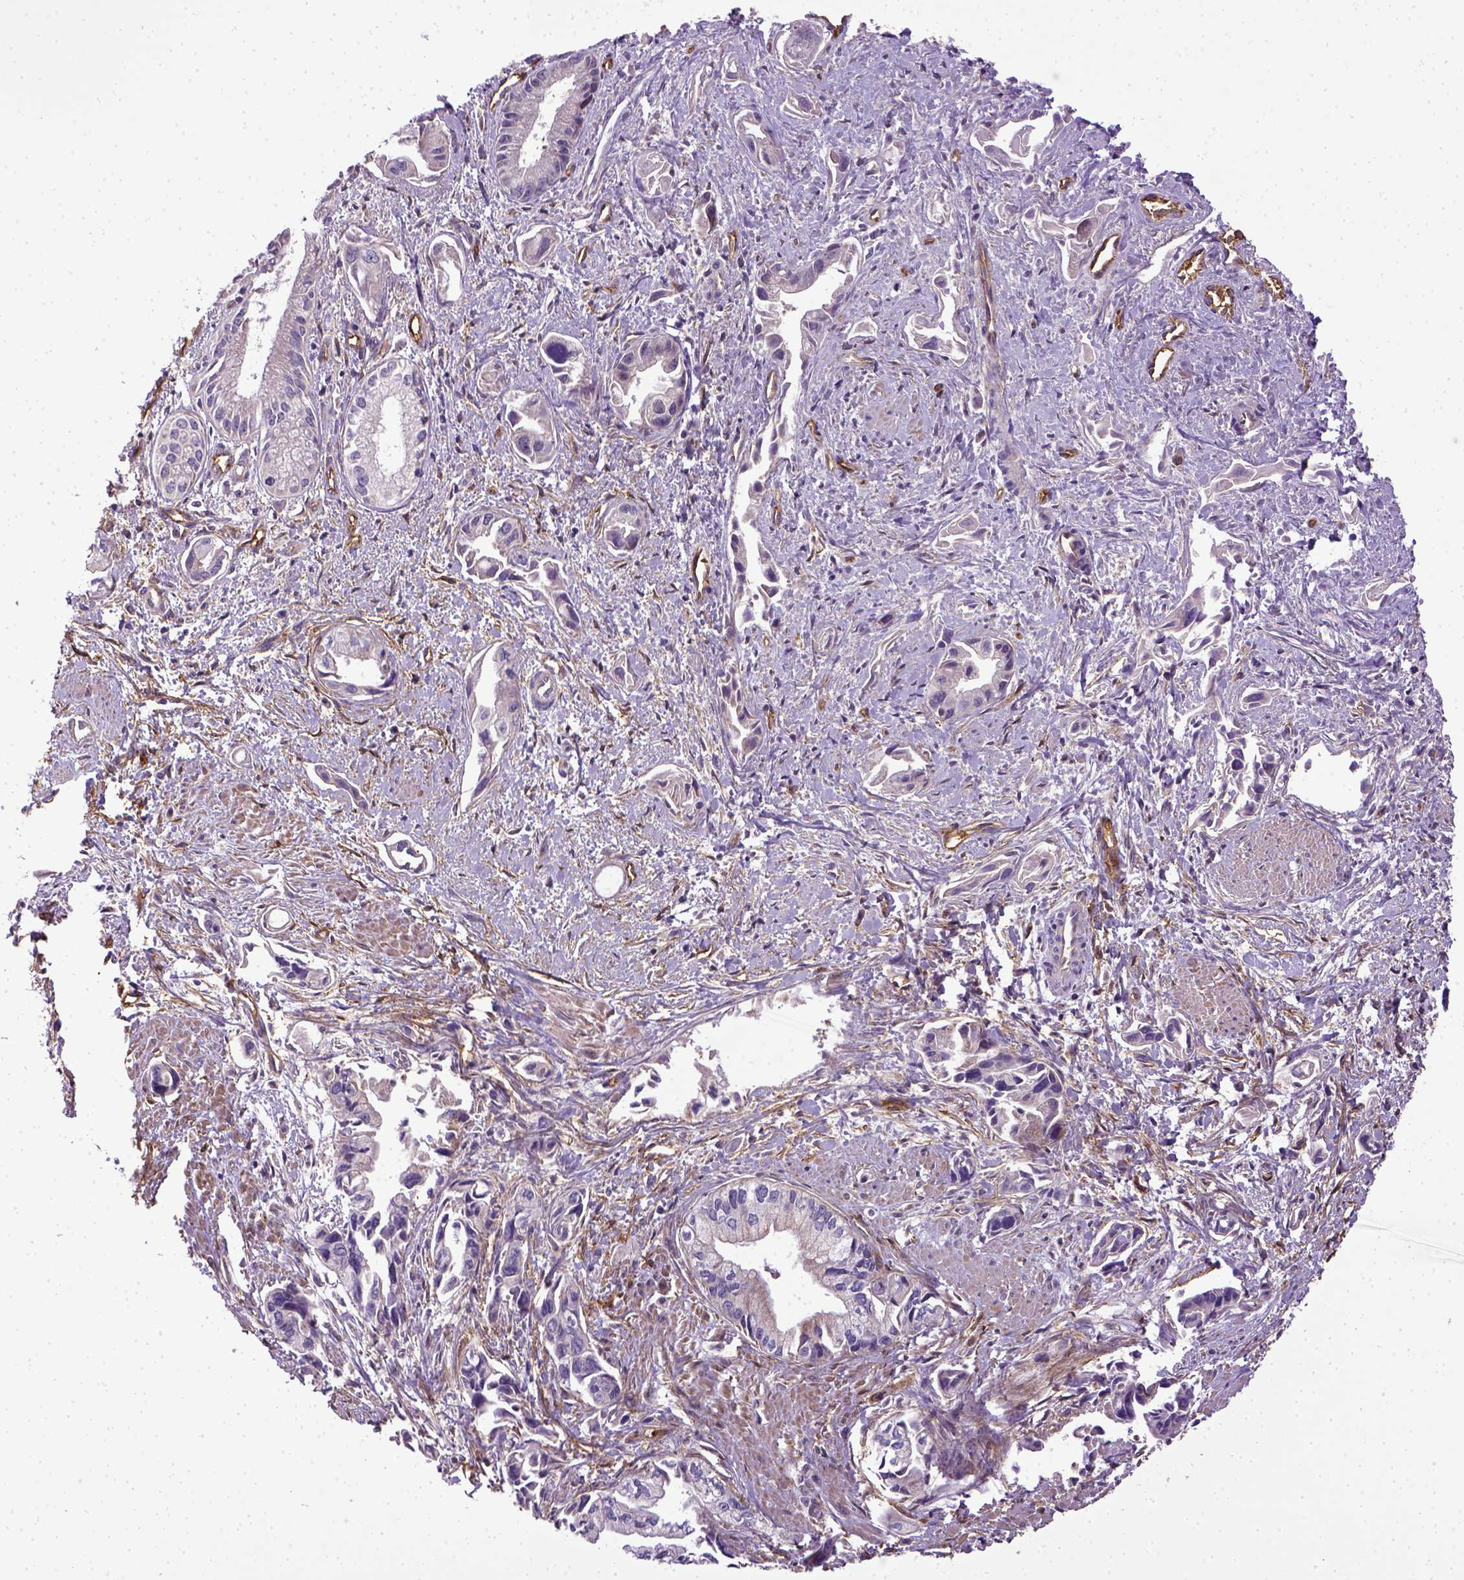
{"staining": {"intensity": "negative", "quantity": "none", "location": "none"}, "tissue": "pancreatic cancer", "cell_type": "Tumor cells", "image_type": "cancer", "snomed": [{"axis": "morphology", "description": "Adenocarcinoma, NOS"}, {"axis": "topography", "description": "Pancreas"}], "caption": "The image displays no significant positivity in tumor cells of pancreatic cancer.", "gene": "ENG", "patient": {"sex": "female", "age": 61}}